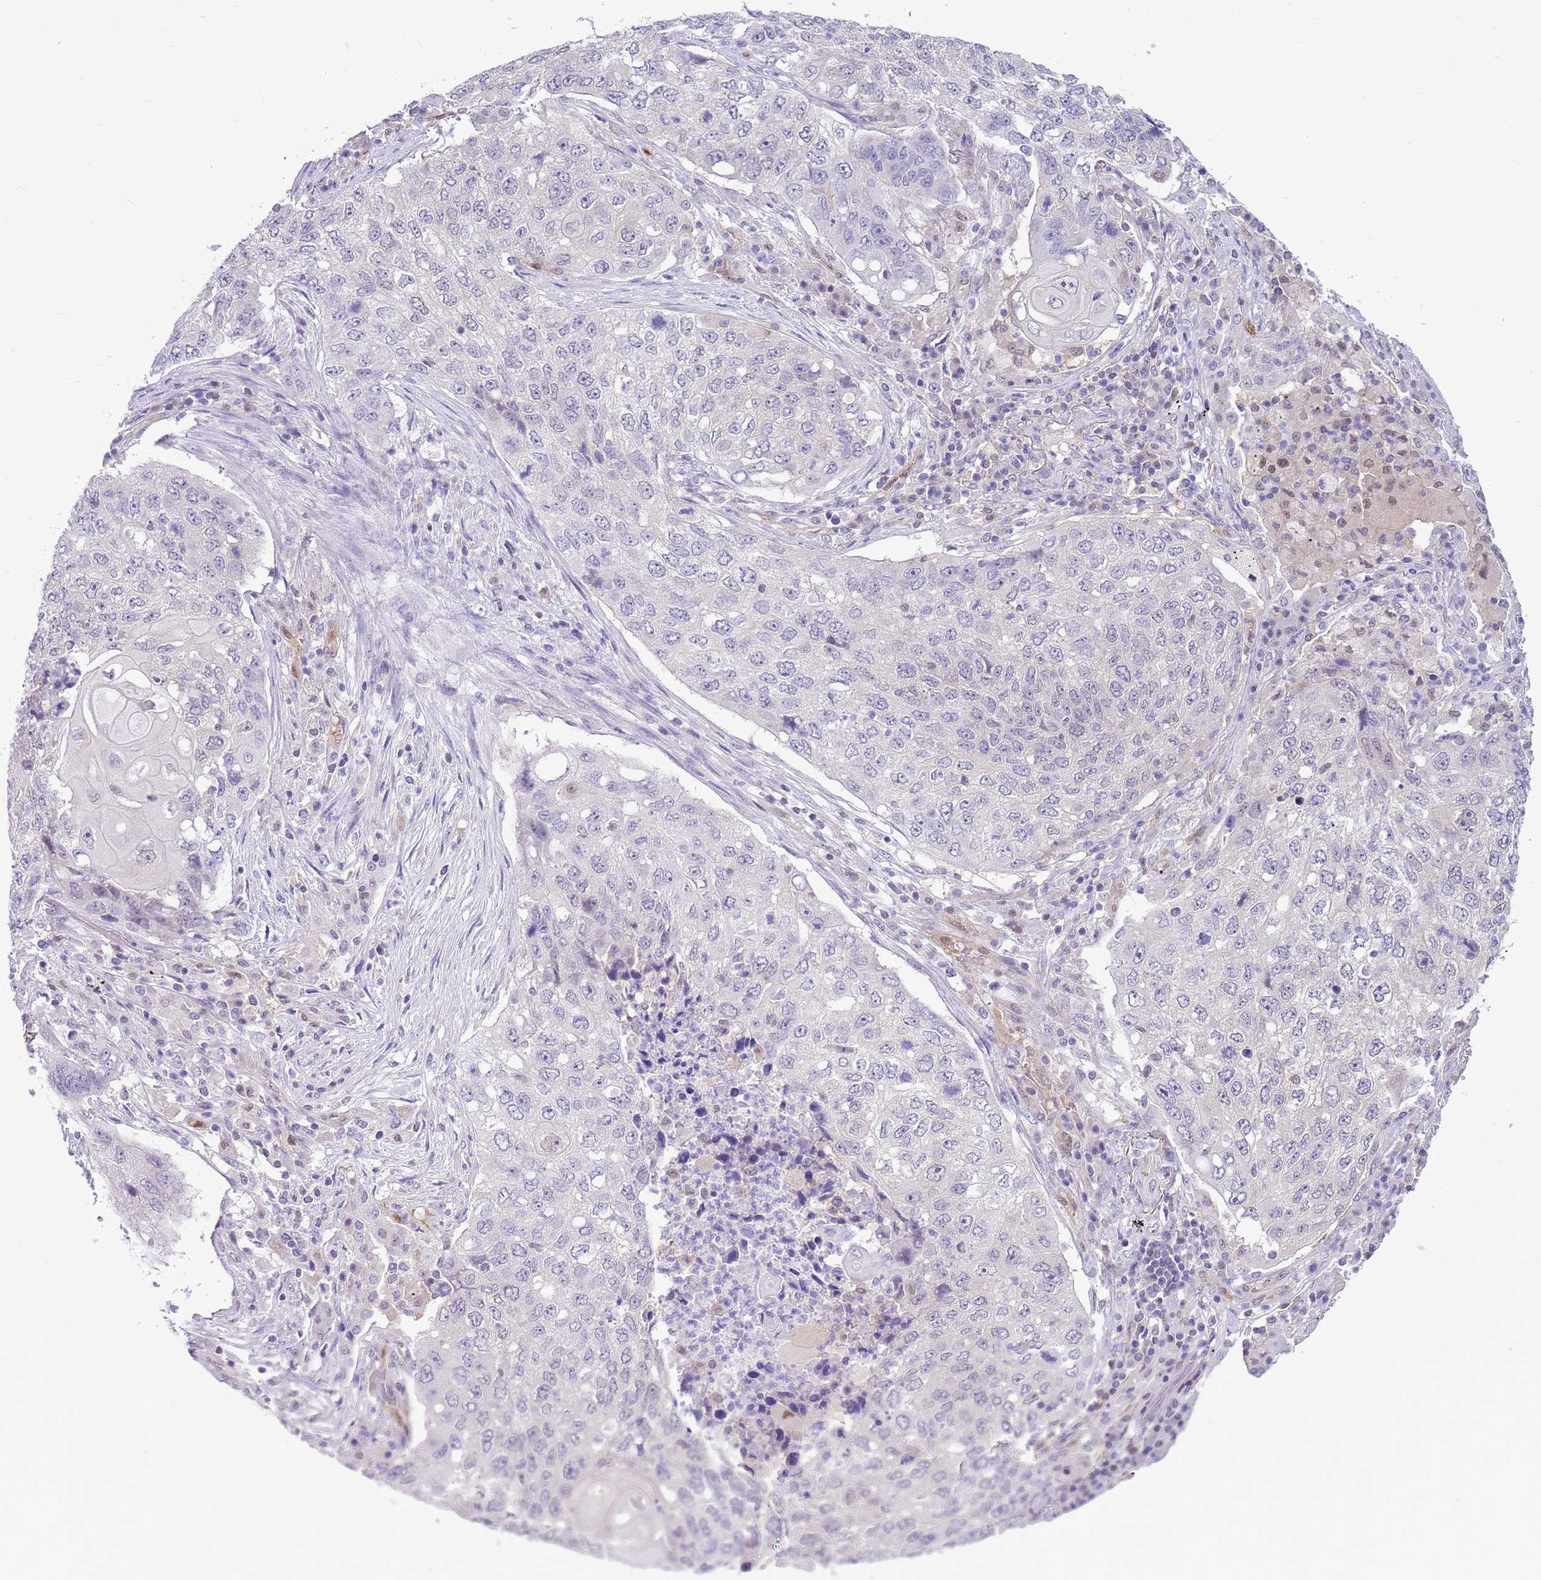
{"staining": {"intensity": "negative", "quantity": "none", "location": "none"}, "tissue": "lung cancer", "cell_type": "Tumor cells", "image_type": "cancer", "snomed": [{"axis": "morphology", "description": "Squamous cell carcinoma, NOS"}, {"axis": "topography", "description": "Lung"}], "caption": "The histopathology image reveals no significant positivity in tumor cells of lung squamous cell carcinoma.", "gene": "DDI2", "patient": {"sex": "female", "age": 63}}